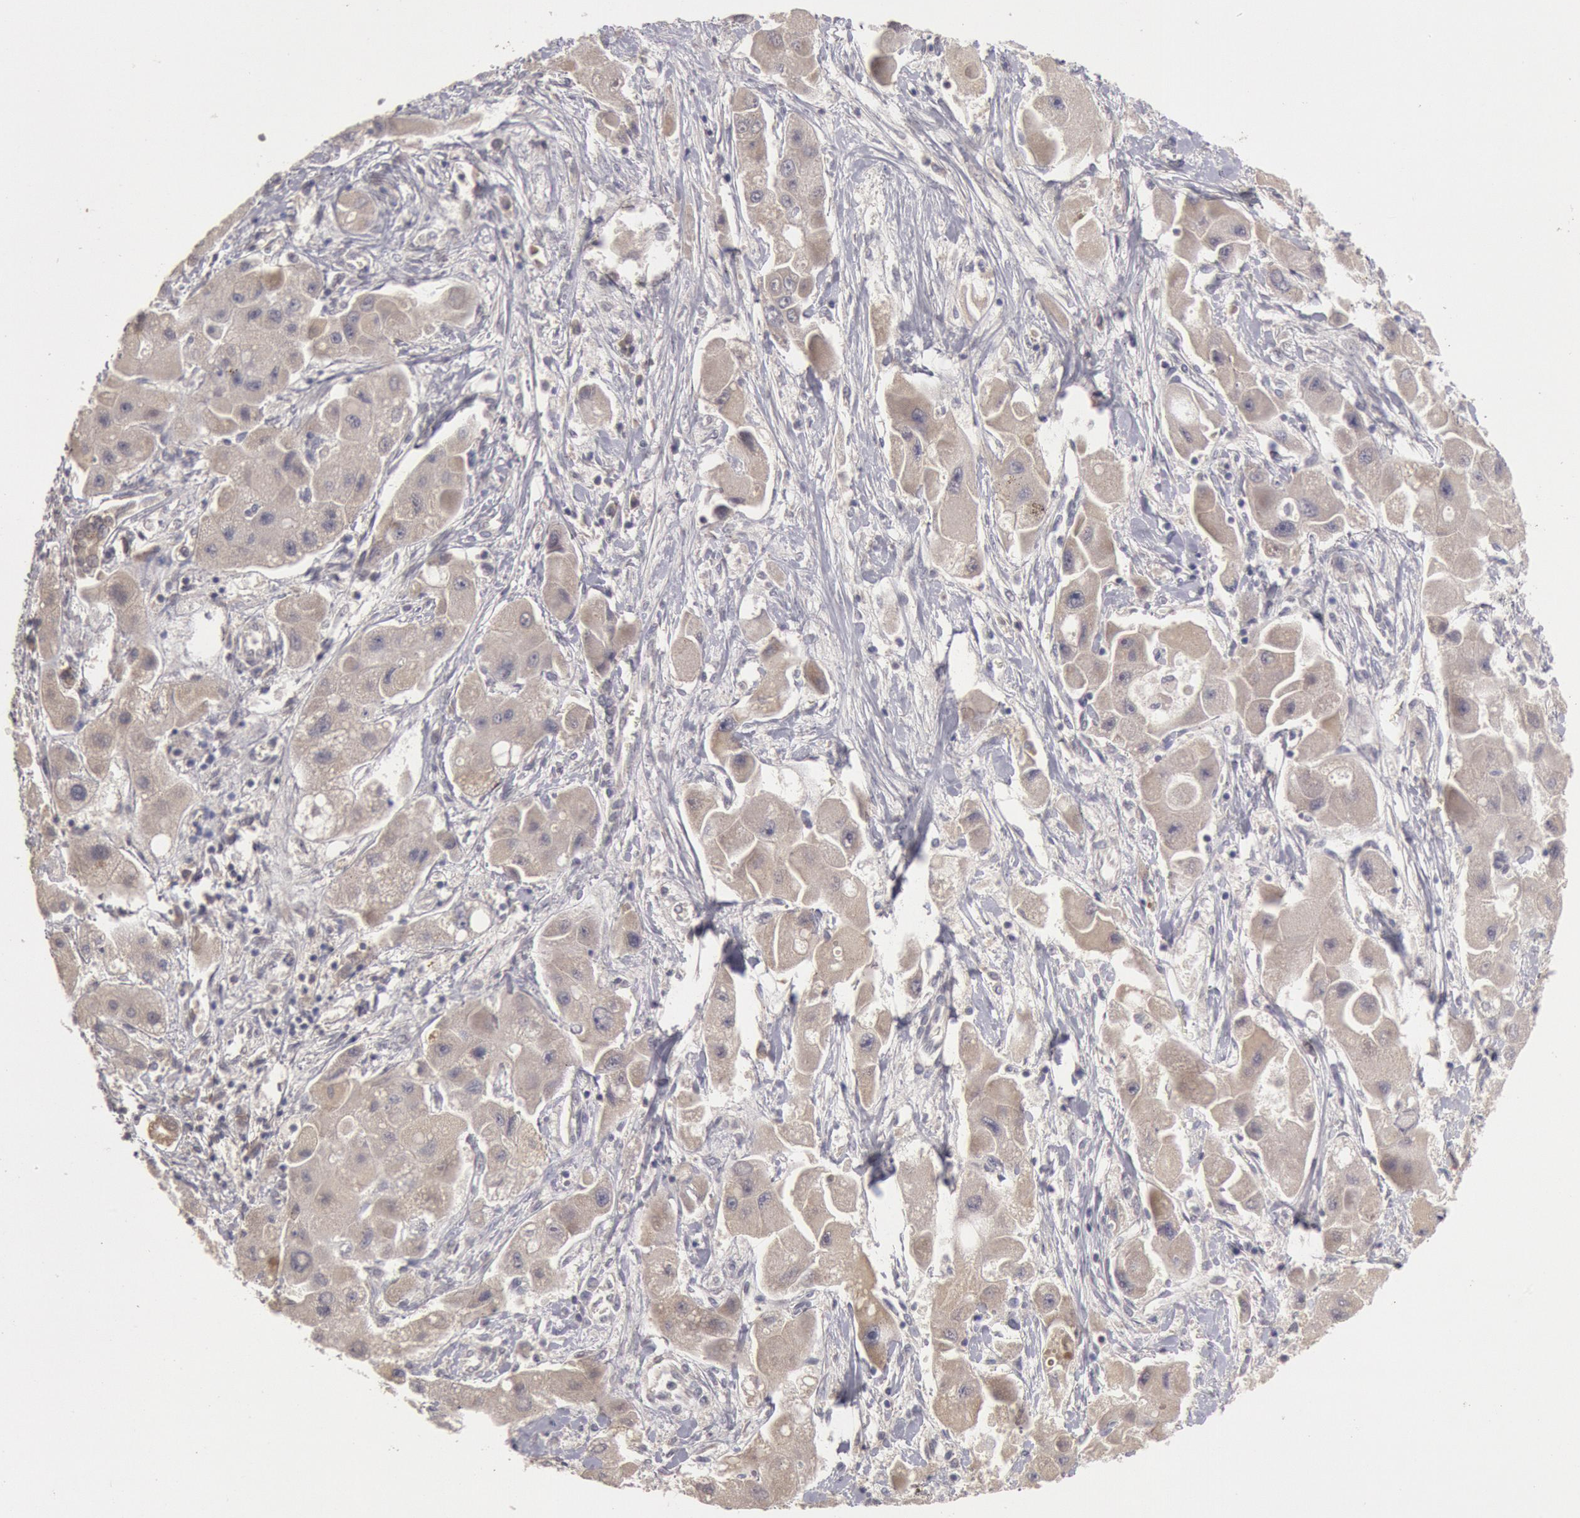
{"staining": {"intensity": "weak", "quantity": "25%-75%", "location": "cytoplasmic/membranous"}, "tissue": "liver cancer", "cell_type": "Tumor cells", "image_type": "cancer", "snomed": [{"axis": "morphology", "description": "Carcinoma, Hepatocellular, NOS"}, {"axis": "topography", "description": "Liver"}], "caption": "Immunohistochemical staining of human liver hepatocellular carcinoma shows low levels of weak cytoplasmic/membranous protein positivity in about 25%-75% of tumor cells.", "gene": "ZFP36L1", "patient": {"sex": "male", "age": 24}}